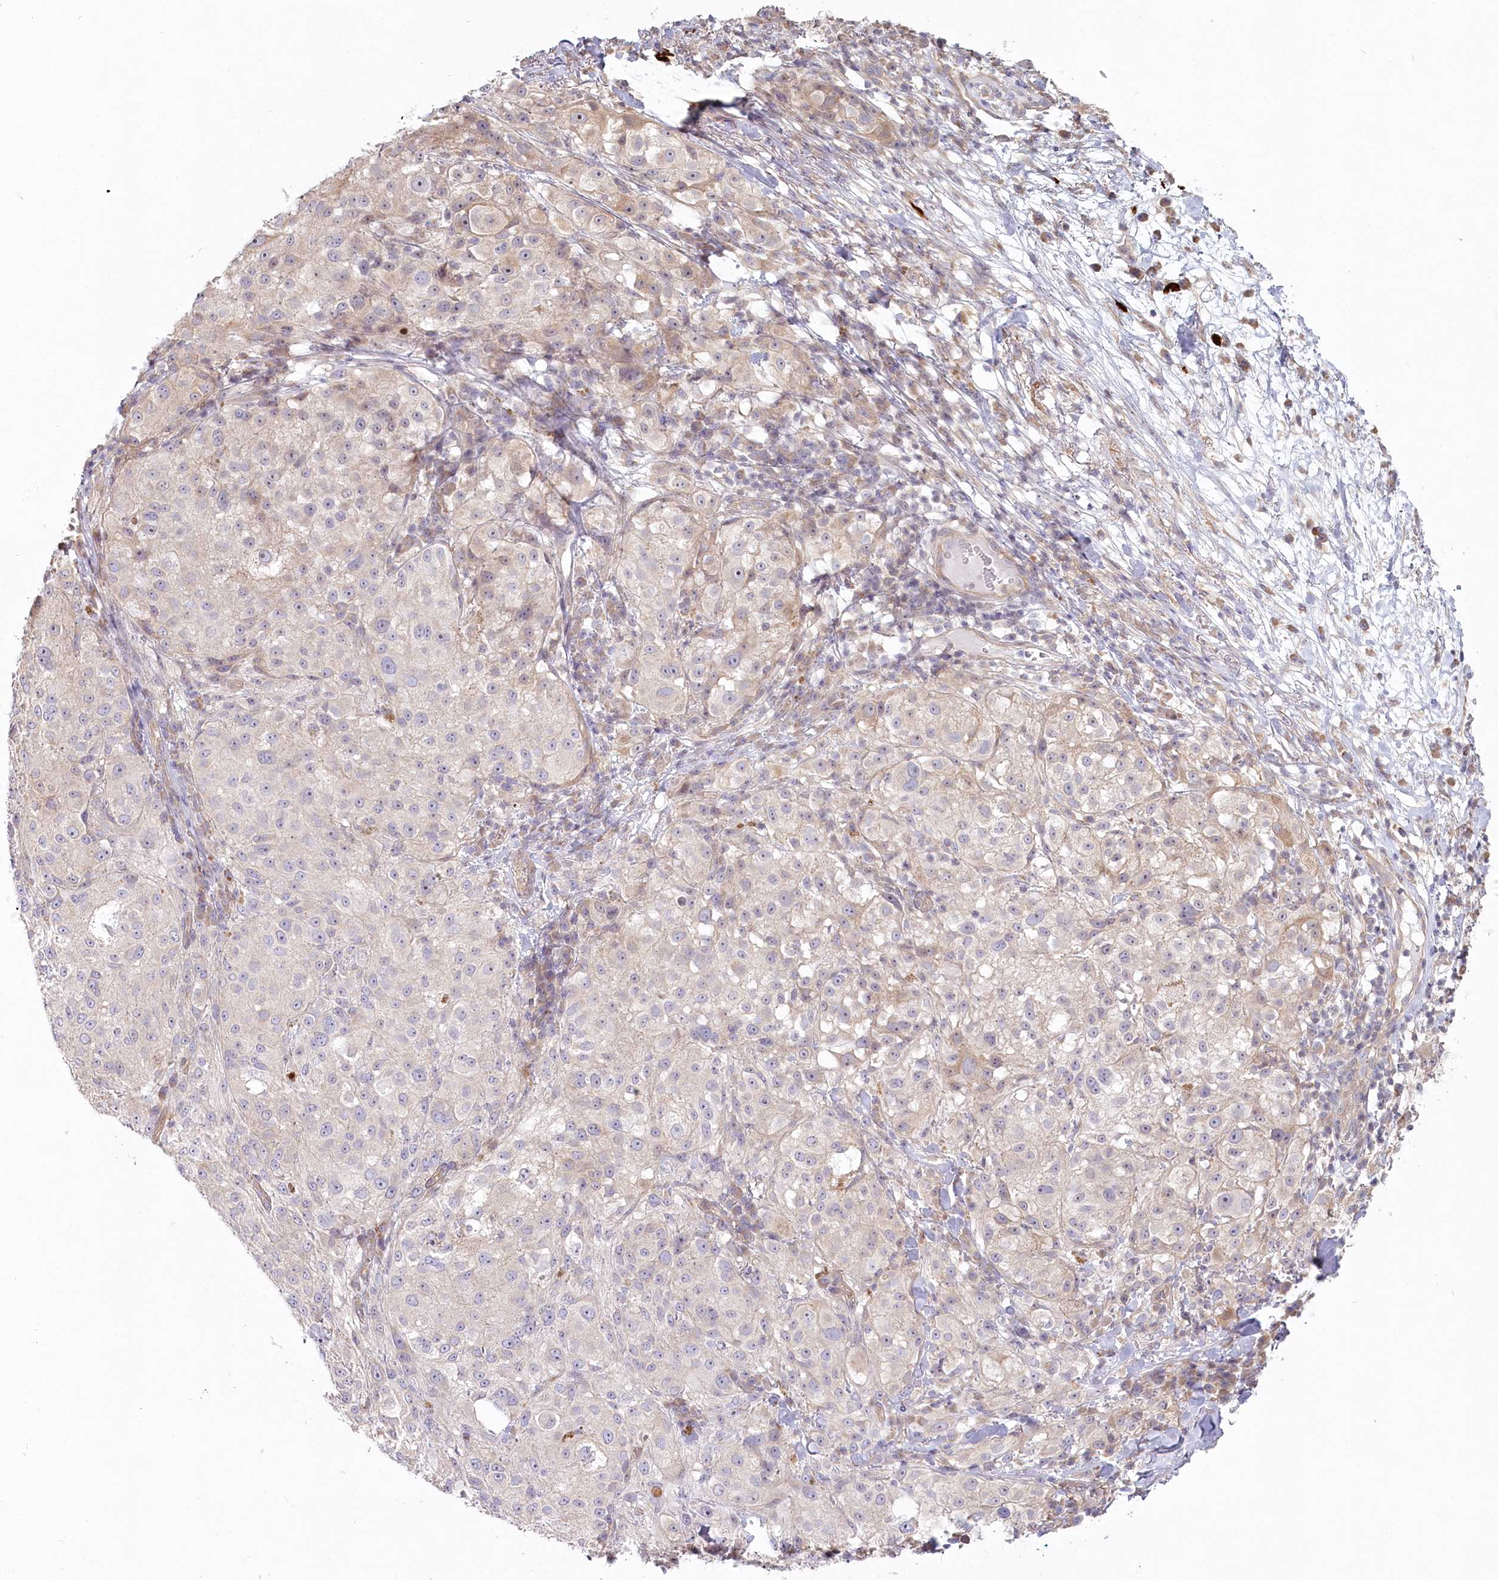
{"staining": {"intensity": "weak", "quantity": "<25%", "location": "nuclear"}, "tissue": "melanoma", "cell_type": "Tumor cells", "image_type": "cancer", "snomed": [{"axis": "morphology", "description": "Necrosis, NOS"}, {"axis": "morphology", "description": "Malignant melanoma, NOS"}, {"axis": "topography", "description": "Skin"}], "caption": "This is a micrograph of IHC staining of melanoma, which shows no positivity in tumor cells.", "gene": "SPINK13", "patient": {"sex": "female", "age": 87}}